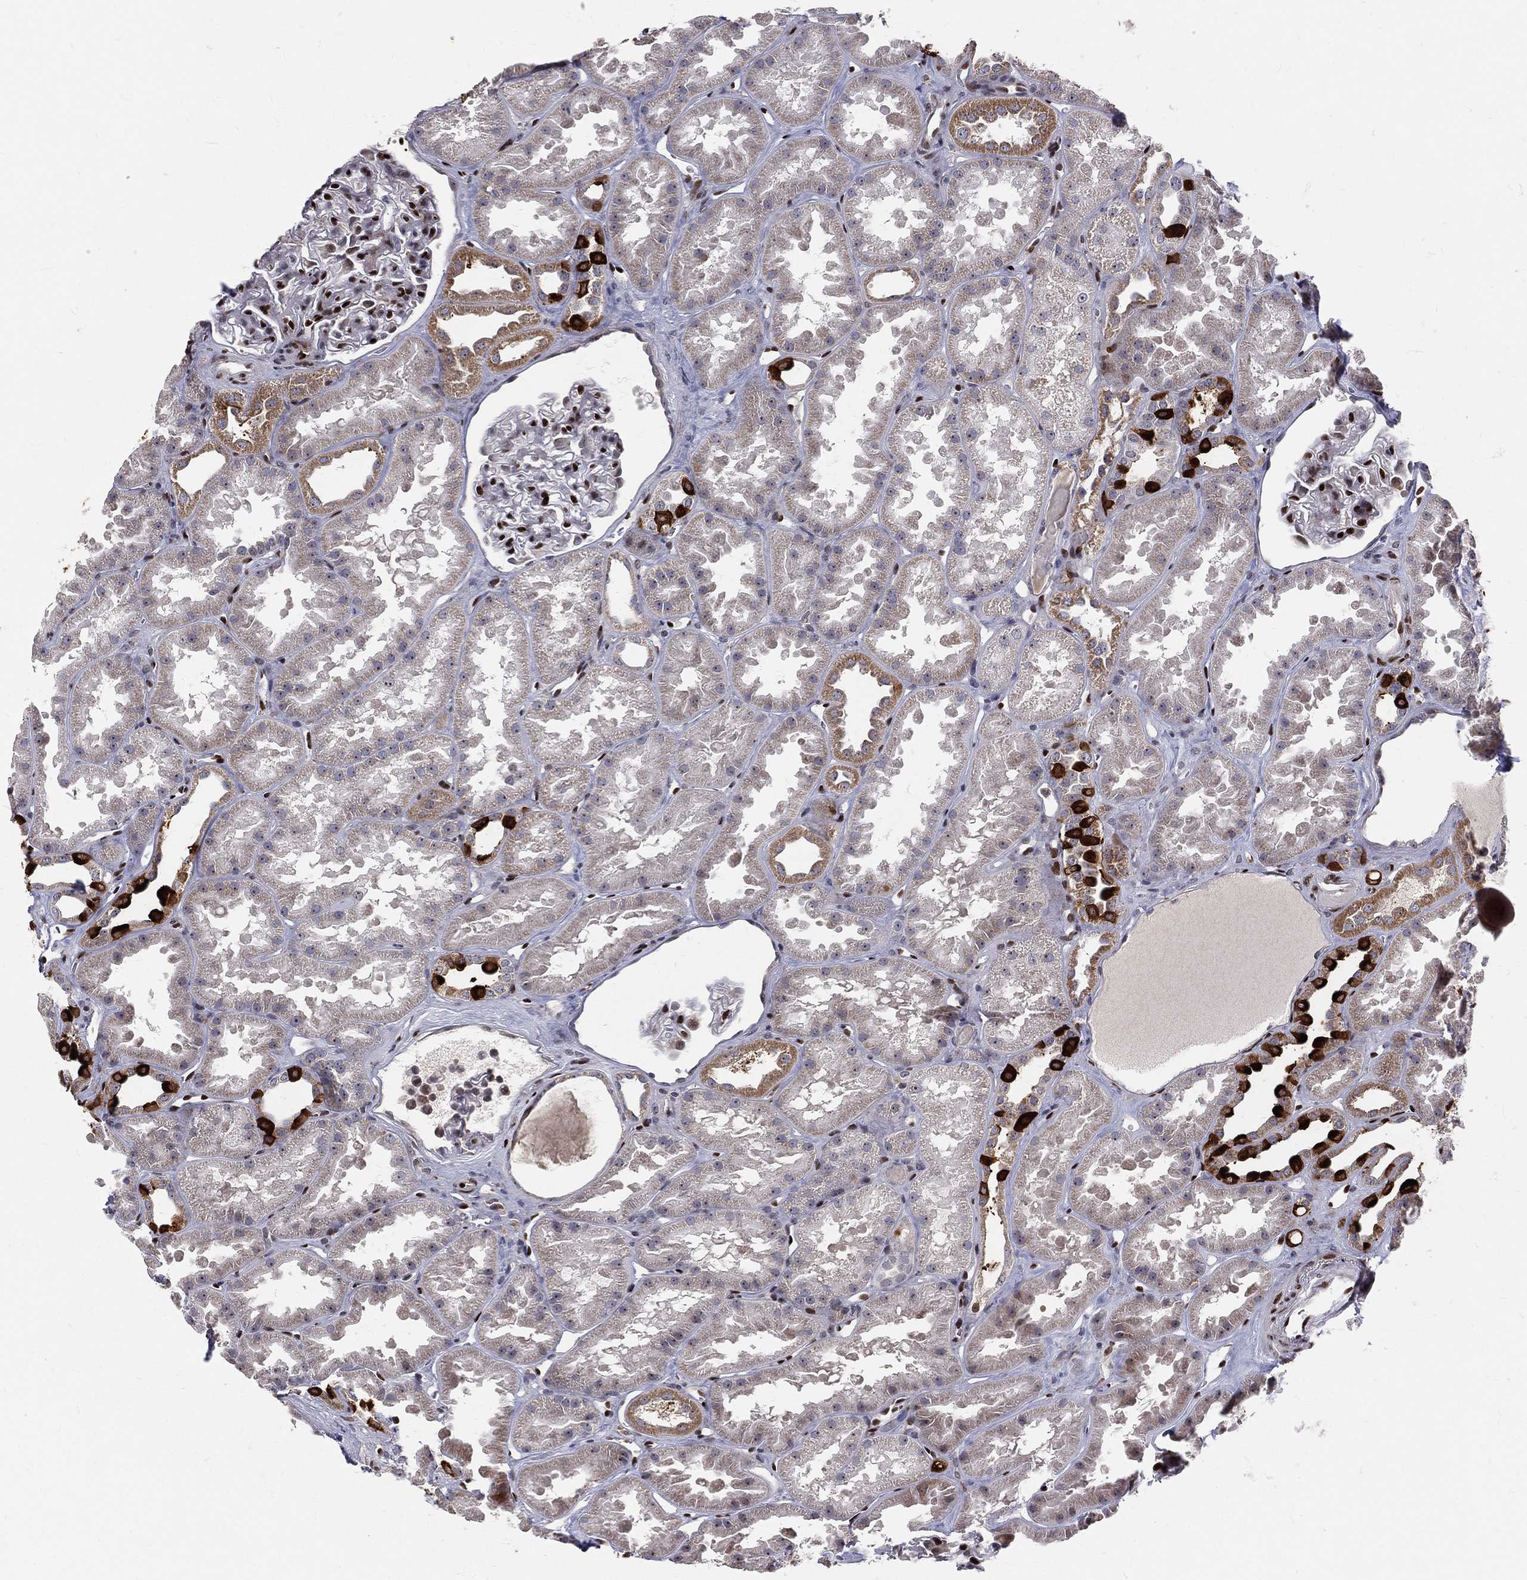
{"staining": {"intensity": "strong", "quantity": "25%-75%", "location": "nuclear"}, "tissue": "kidney", "cell_type": "Cells in glomeruli", "image_type": "normal", "snomed": [{"axis": "morphology", "description": "Normal tissue, NOS"}, {"axis": "topography", "description": "Kidney"}], "caption": "Protein analysis of benign kidney shows strong nuclear expression in about 25%-75% of cells in glomeruli.", "gene": "ZEB1", "patient": {"sex": "male", "age": 61}}